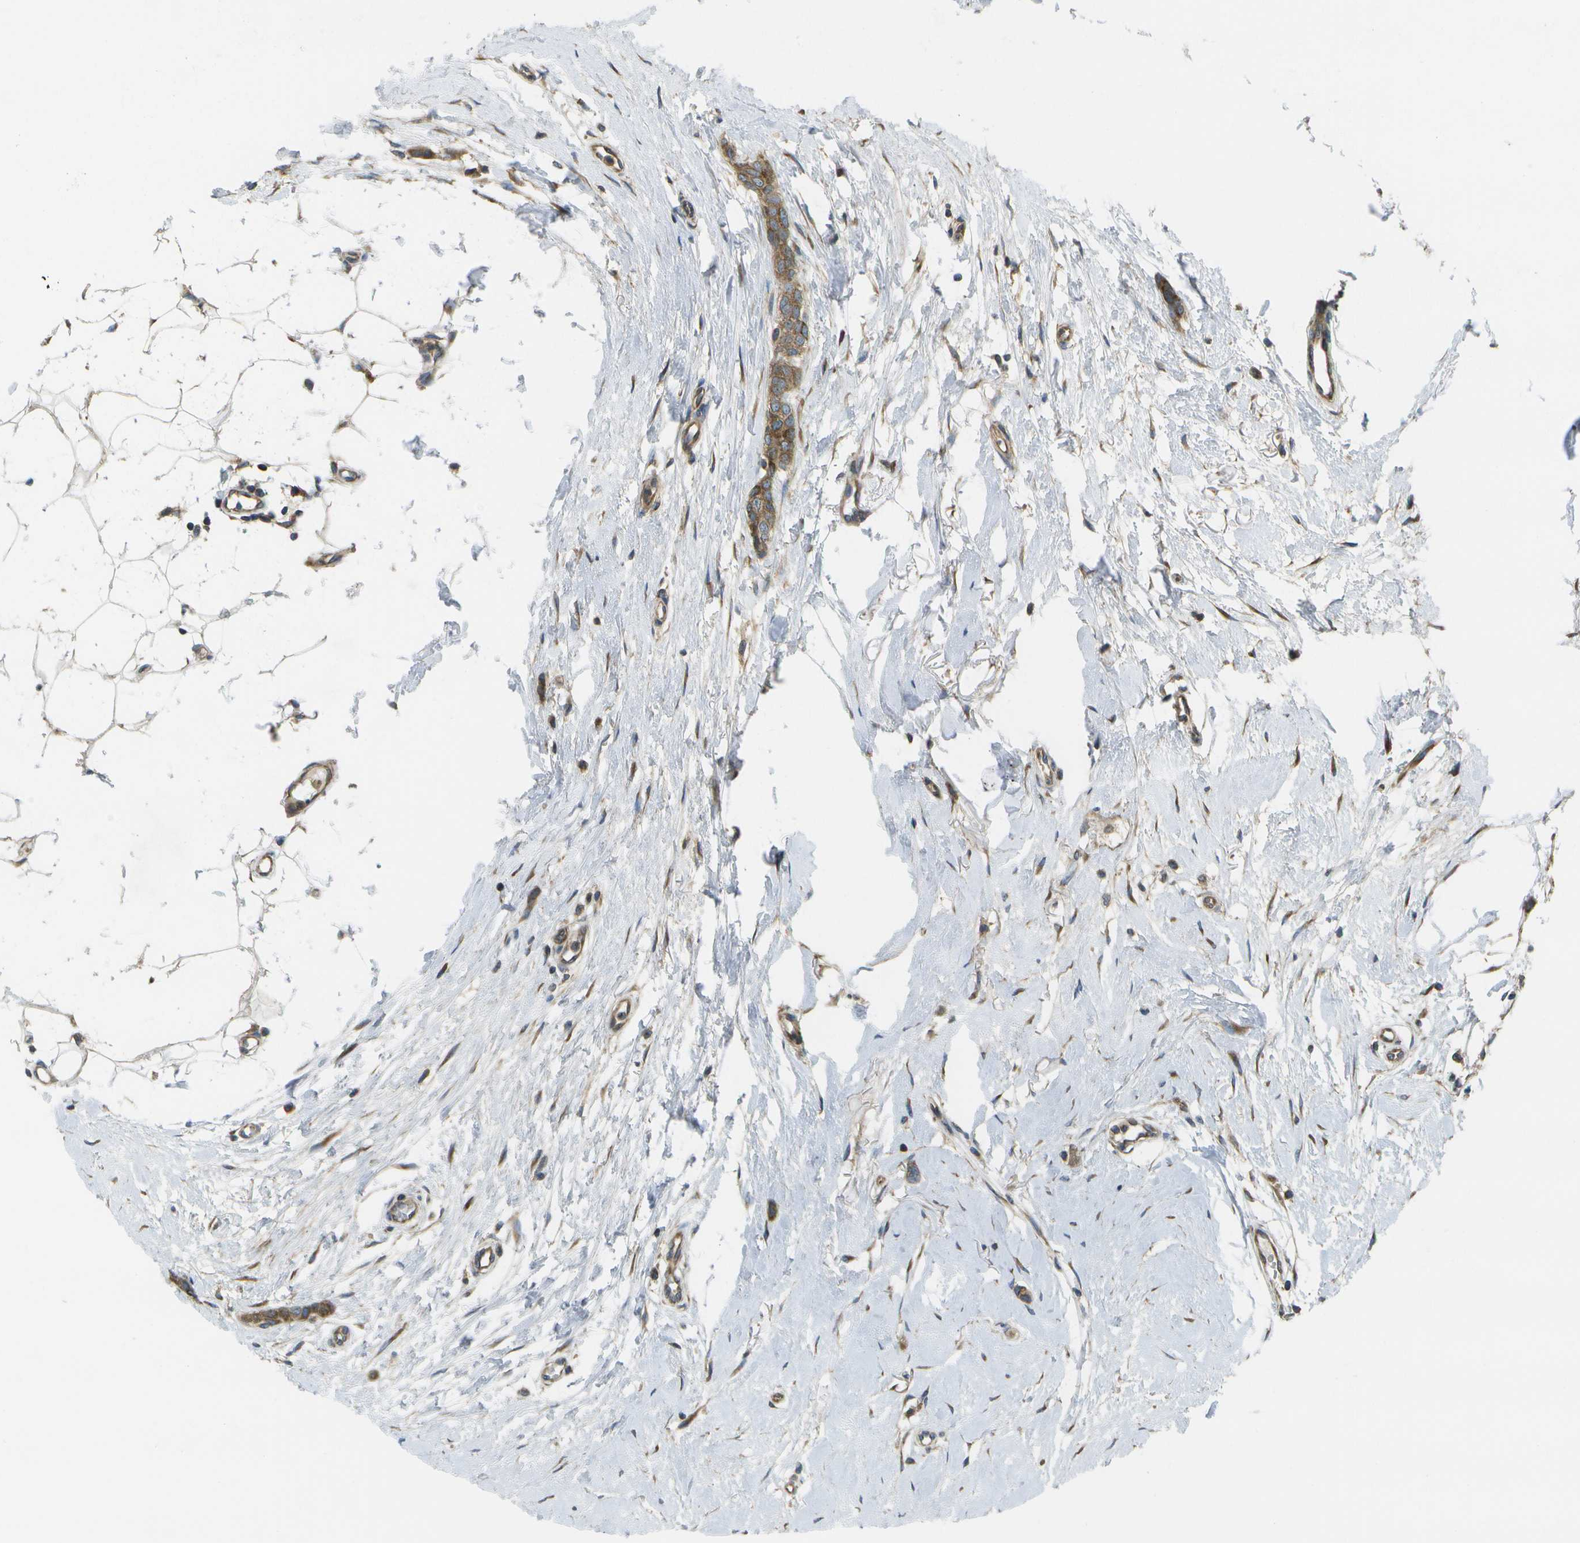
{"staining": {"intensity": "moderate", "quantity": ">75%", "location": "cytoplasmic/membranous"}, "tissue": "breast cancer", "cell_type": "Tumor cells", "image_type": "cancer", "snomed": [{"axis": "morphology", "description": "Lobular carcinoma"}, {"axis": "topography", "description": "Skin"}, {"axis": "topography", "description": "Breast"}], "caption": "Immunohistochemical staining of breast cancer (lobular carcinoma) demonstrates moderate cytoplasmic/membranous protein expression in about >75% of tumor cells.", "gene": "DPM3", "patient": {"sex": "female", "age": 46}}